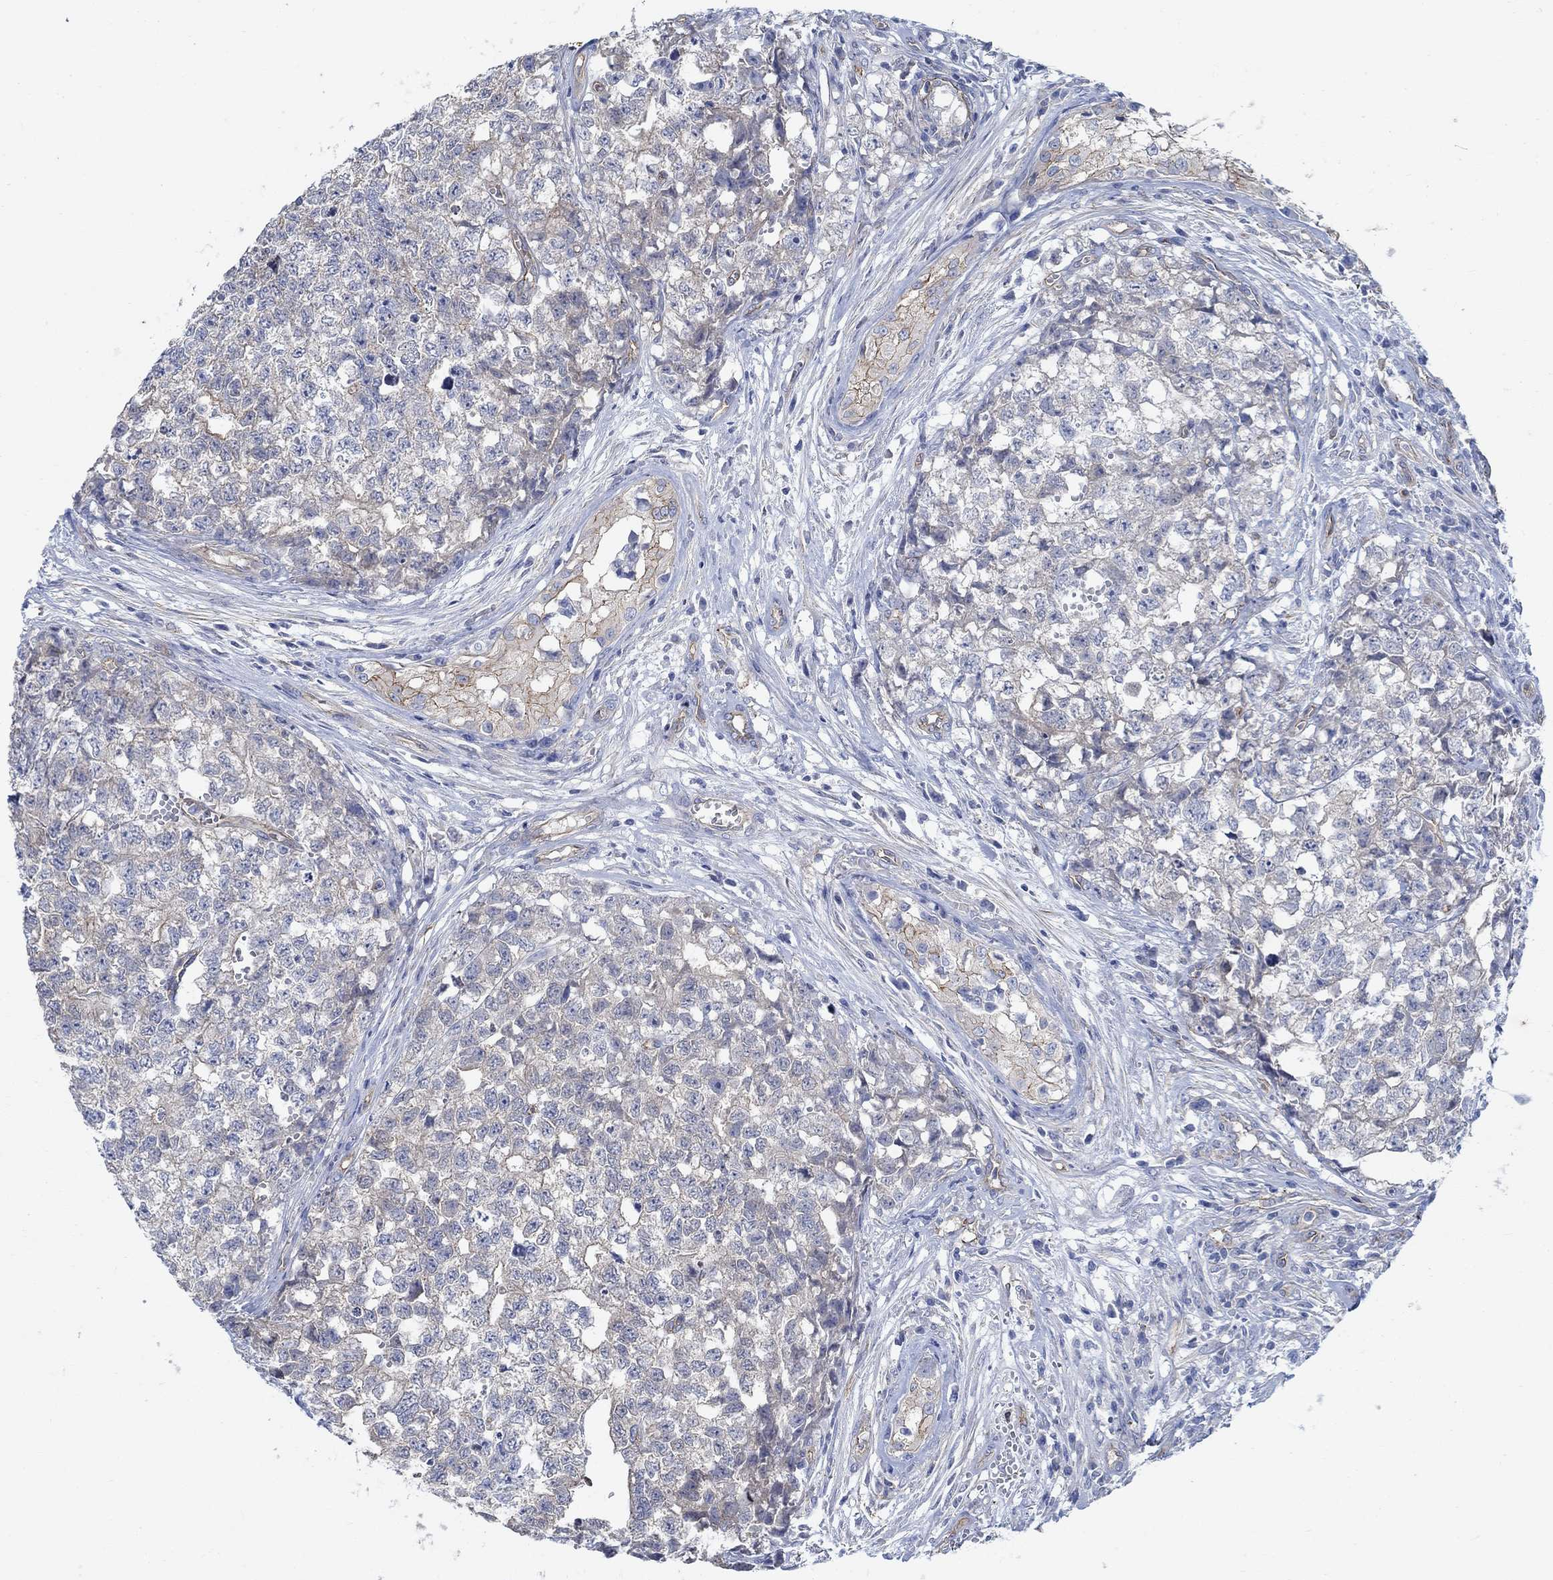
{"staining": {"intensity": "negative", "quantity": "none", "location": "none"}, "tissue": "testis cancer", "cell_type": "Tumor cells", "image_type": "cancer", "snomed": [{"axis": "morphology", "description": "Seminoma, NOS"}, {"axis": "morphology", "description": "Carcinoma, Embryonal, NOS"}, {"axis": "topography", "description": "Testis"}], "caption": "Protein analysis of testis cancer reveals no significant expression in tumor cells.", "gene": "TMEM198", "patient": {"sex": "male", "age": 22}}